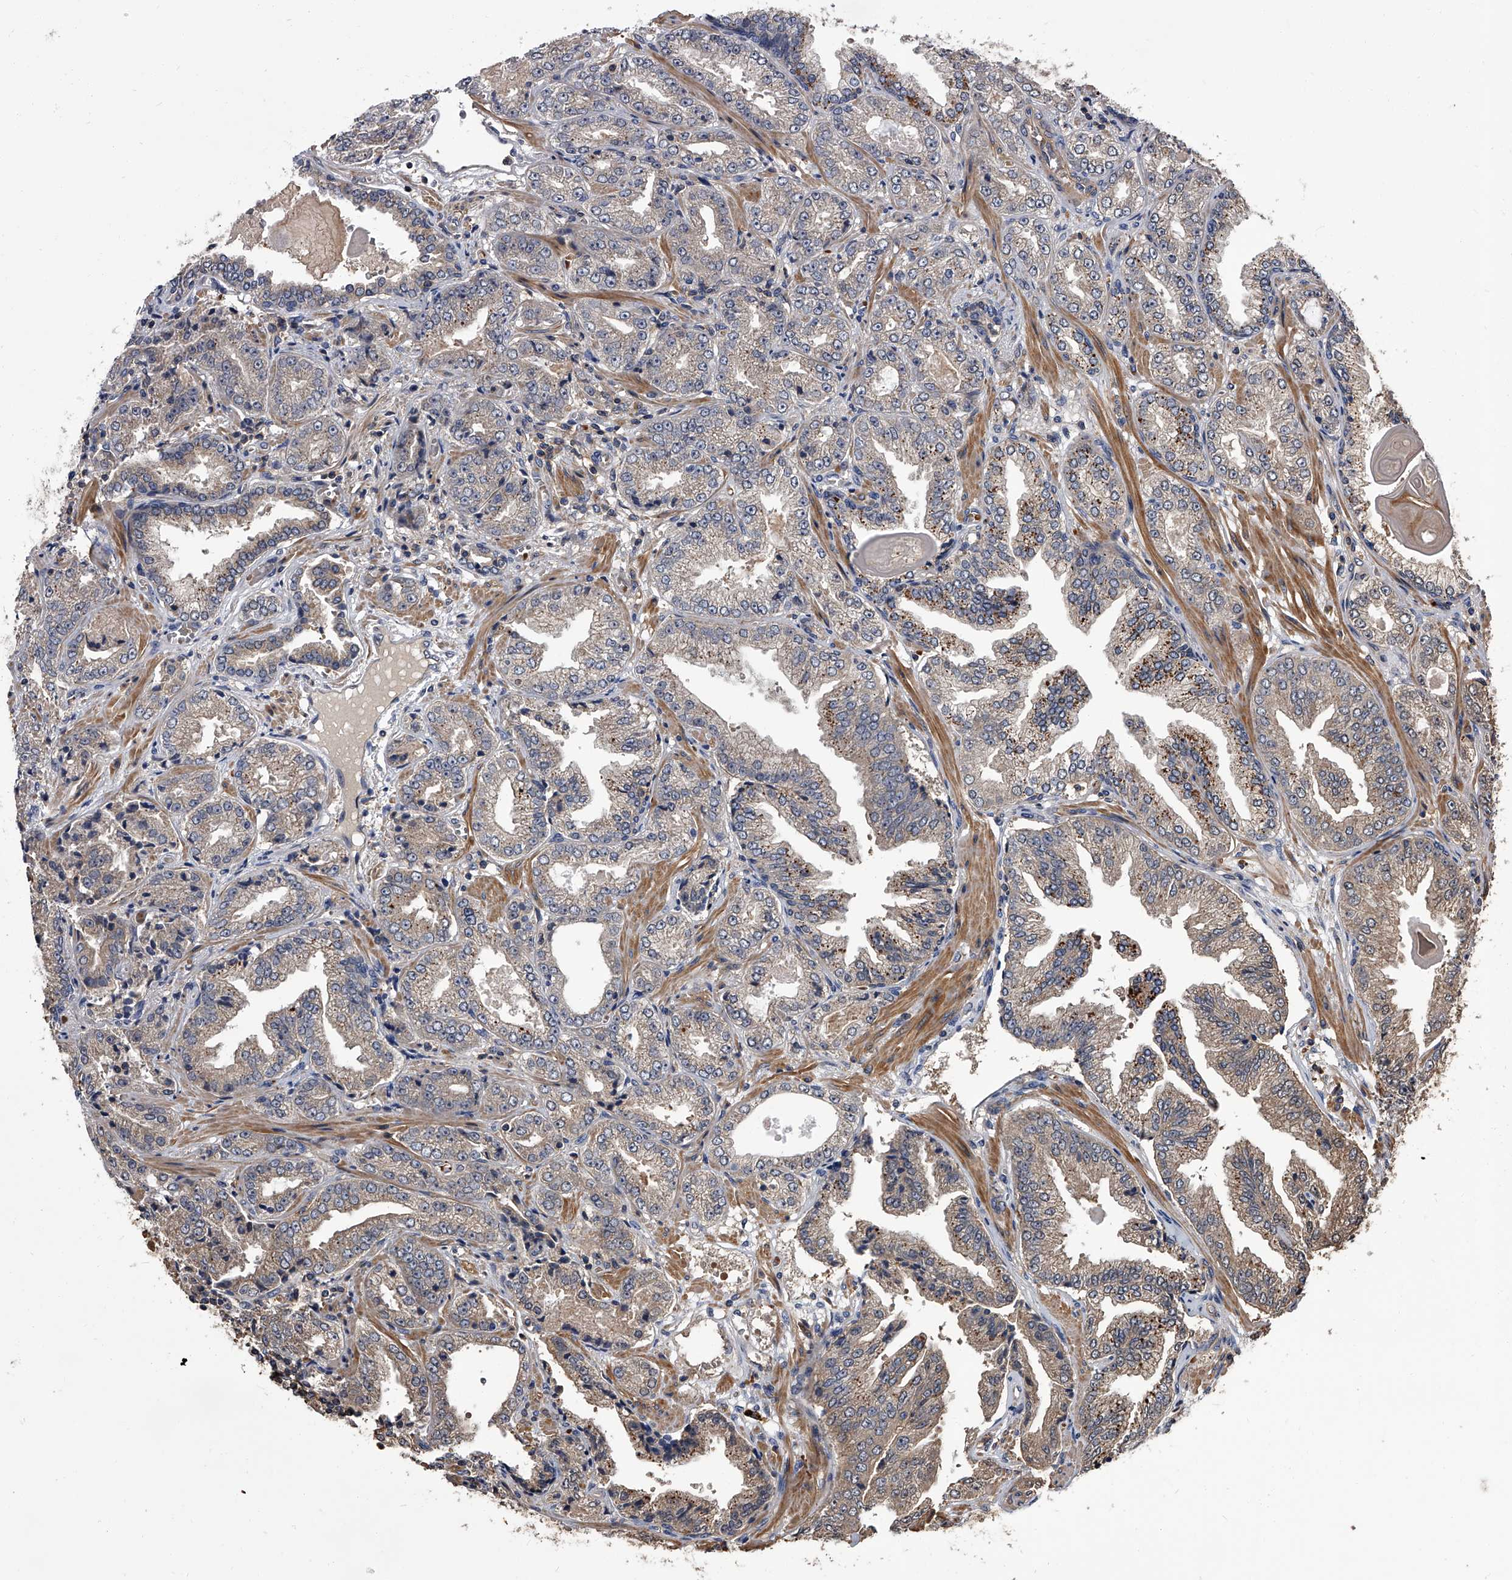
{"staining": {"intensity": "weak", "quantity": "<25%", "location": "cytoplasmic/membranous"}, "tissue": "prostate cancer", "cell_type": "Tumor cells", "image_type": "cancer", "snomed": [{"axis": "morphology", "description": "Adenocarcinoma, High grade"}, {"axis": "topography", "description": "Prostate"}], "caption": "Immunohistochemical staining of human adenocarcinoma (high-grade) (prostate) exhibits no significant staining in tumor cells.", "gene": "STK36", "patient": {"sex": "male", "age": 71}}